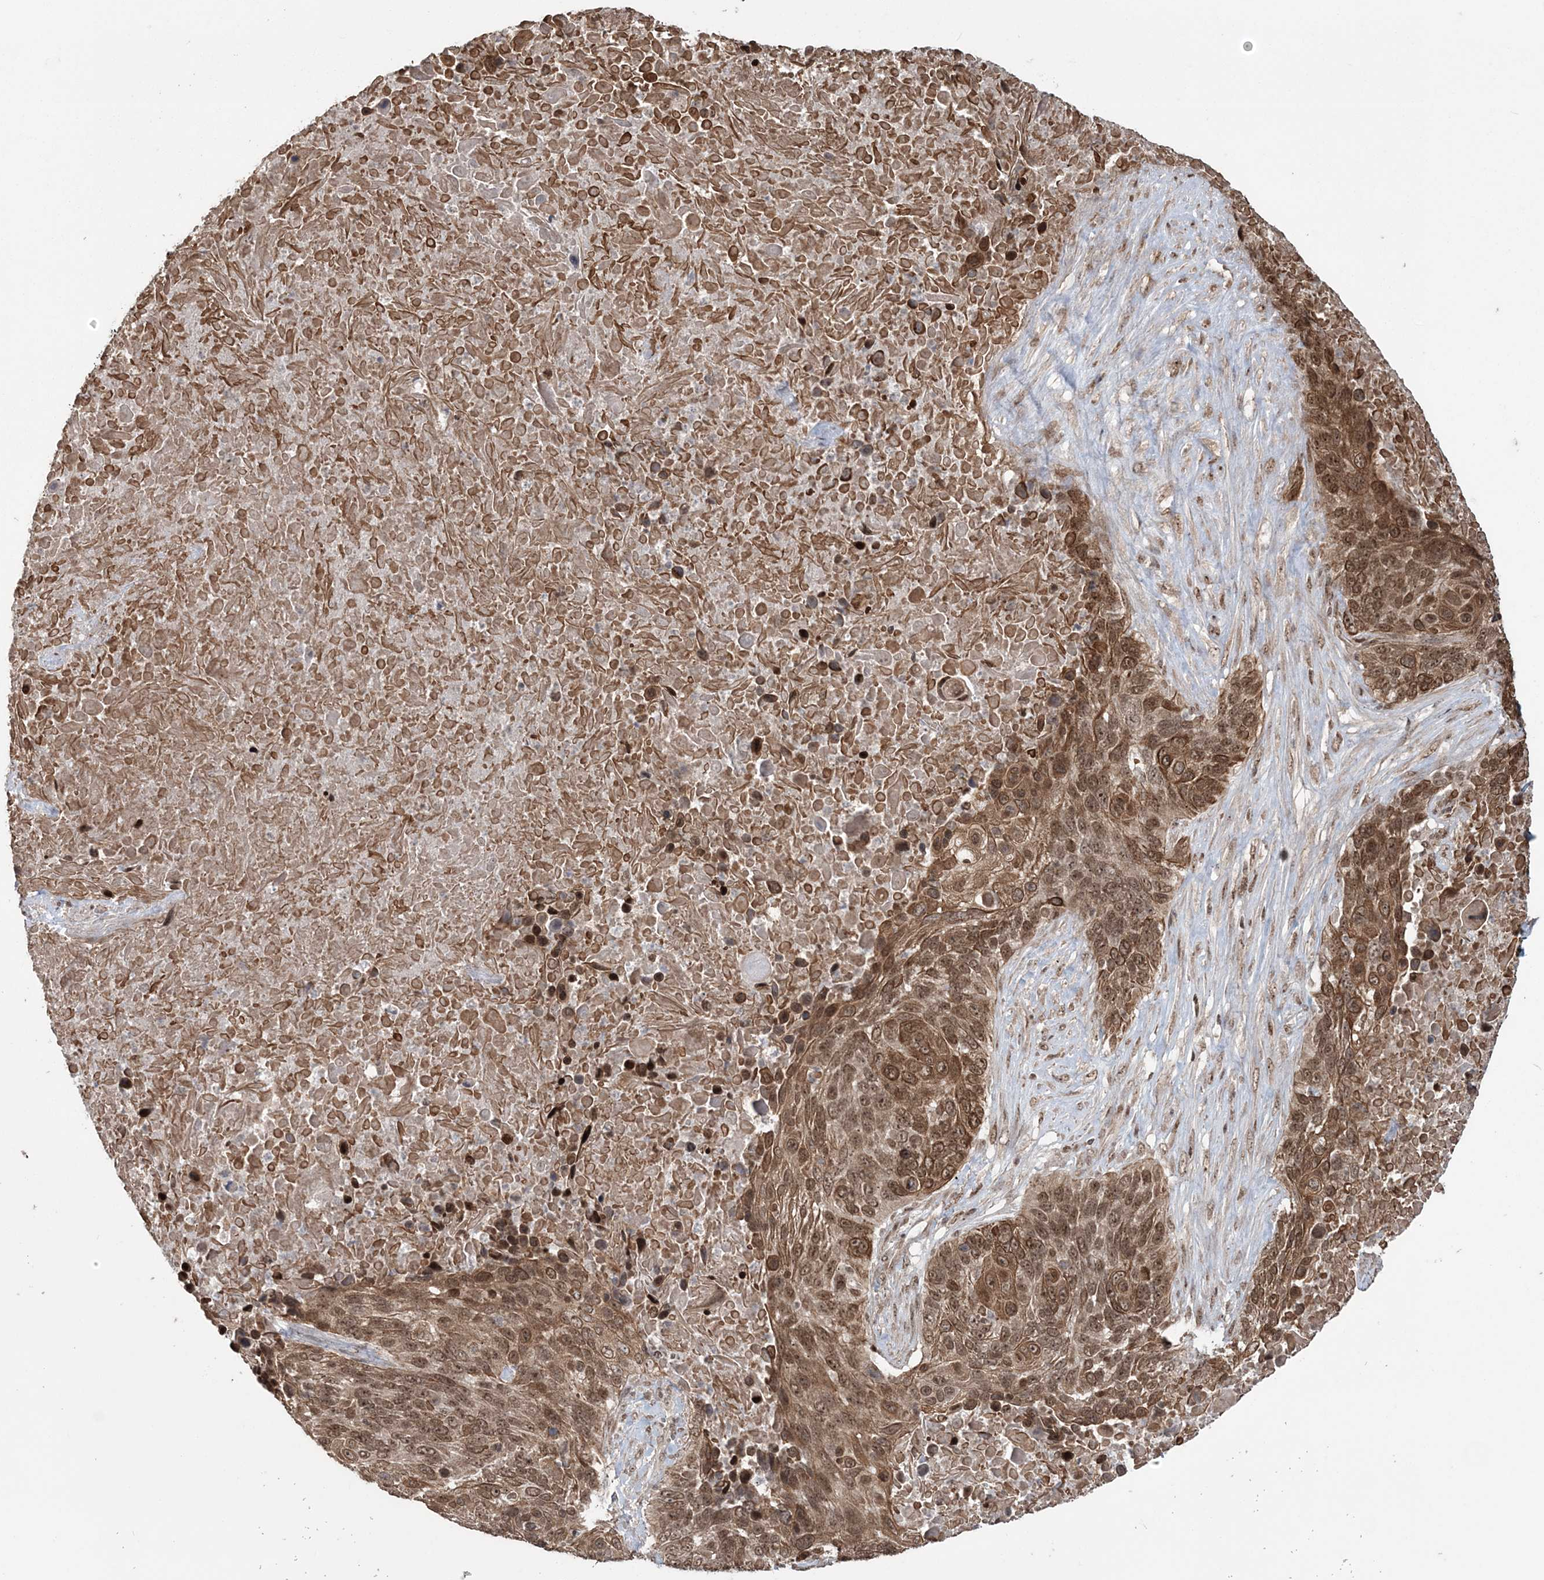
{"staining": {"intensity": "moderate", "quantity": ">75%", "location": "cytoplasmic/membranous,nuclear"}, "tissue": "lung cancer", "cell_type": "Tumor cells", "image_type": "cancer", "snomed": [{"axis": "morphology", "description": "Squamous cell carcinoma, NOS"}, {"axis": "topography", "description": "Lung"}], "caption": "Protein expression analysis of human lung cancer reveals moderate cytoplasmic/membranous and nuclear positivity in about >75% of tumor cells. (DAB (3,3'-diaminobenzidine) IHC, brown staining for protein, blue staining for nuclei).", "gene": "EPB41L4A", "patient": {"sex": "male", "age": 66}}